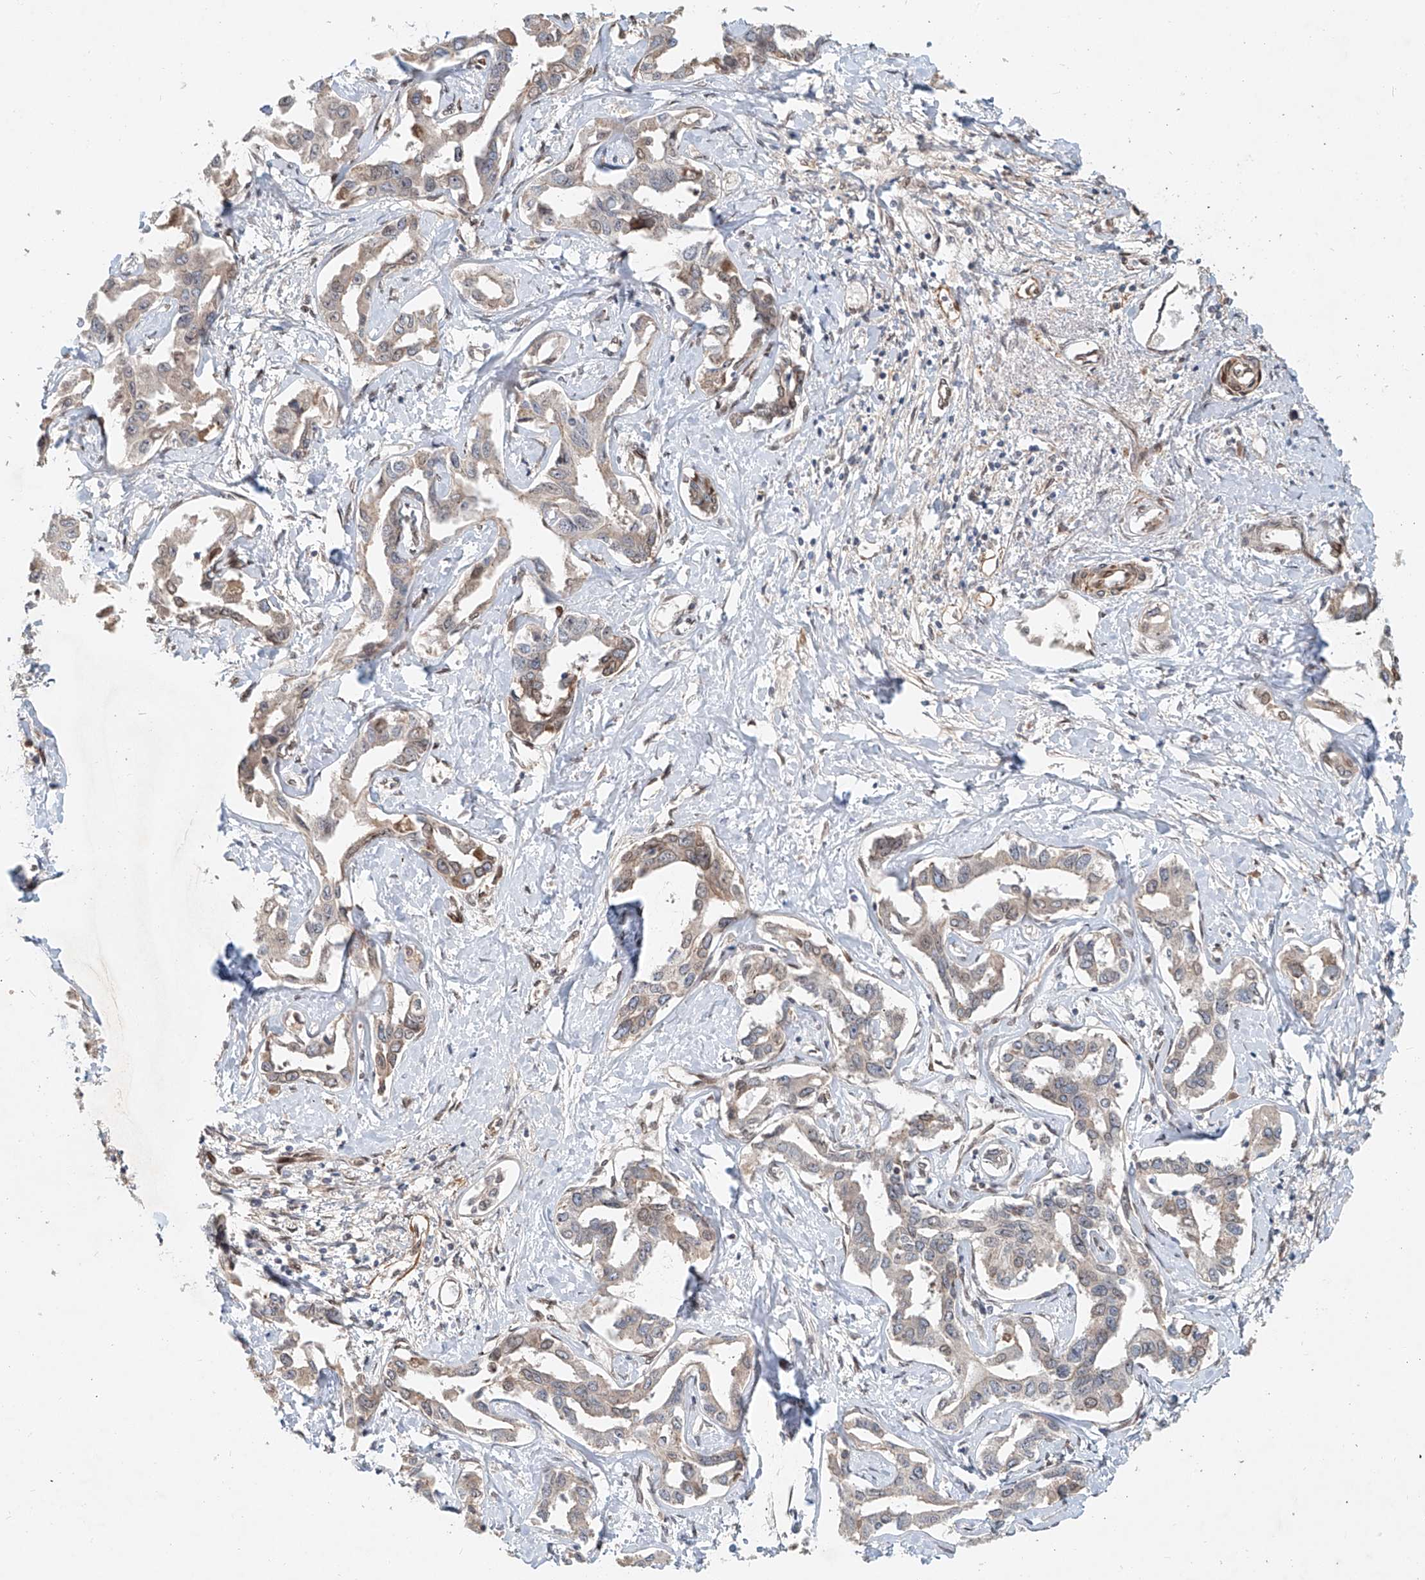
{"staining": {"intensity": "weak", "quantity": "<25%", "location": "cytoplasmic/membranous"}, "tissue": "liver cancer", "cell_type": "Tumor cells", "image_type": "cancer", "snomed": [{"axis": "morphology", "description": "Cholangiocarcinoma"}, {"axis": "topography", "description": "Liver"}], "caption": "Tumor cells show no significant expression in liver cancer (cholangiocarcinoma).", "gene": "SASH1", "patient": {"sex": "male", "age": 59}}